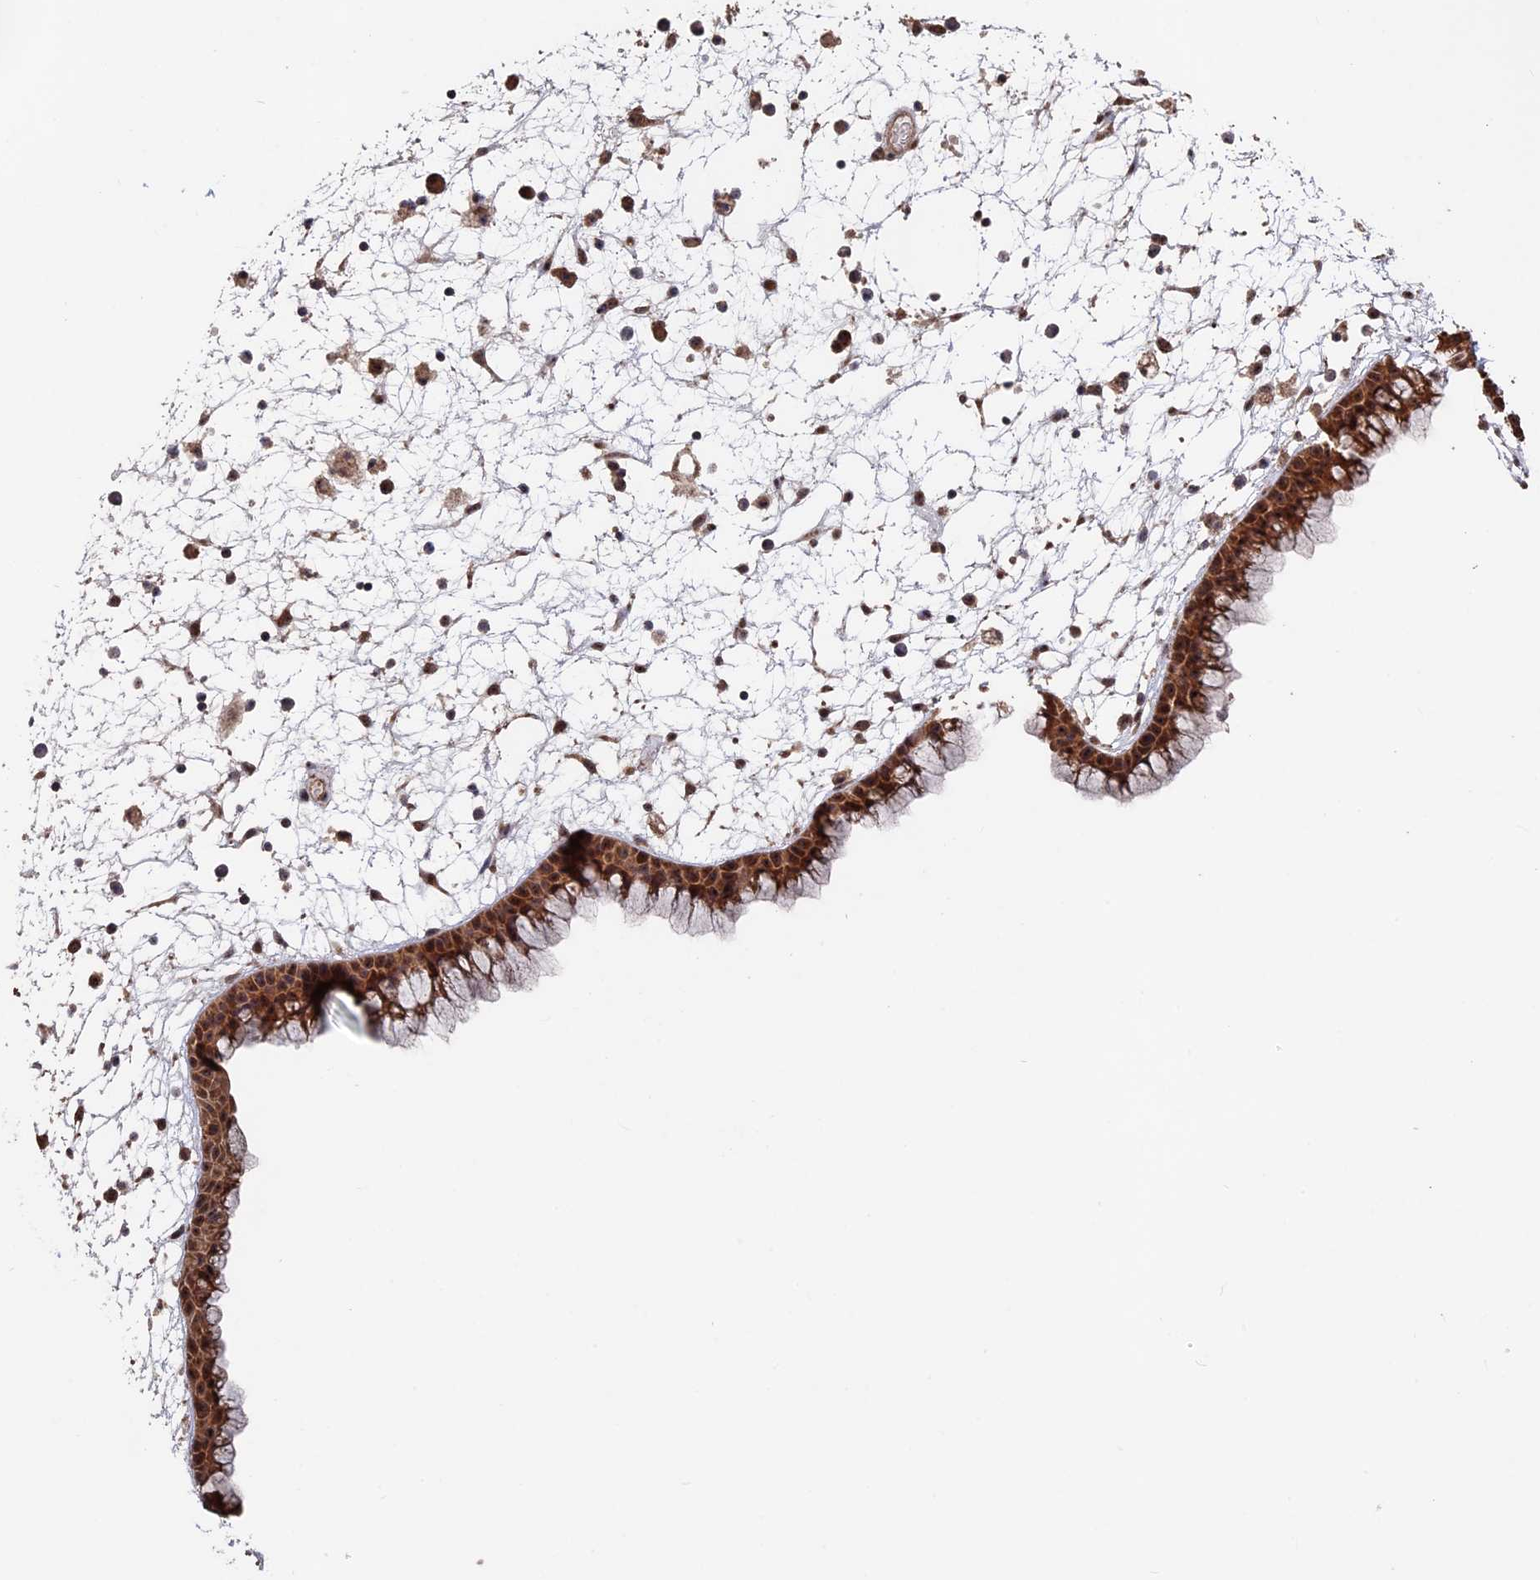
{"staining": {"intensity": "strong", "quantity": ">75%", "location": "cytoplasmic/membranous"}, "tissue": "nasopharynx", "cell_type": "Respiratory epithelial cells", "image_type": "normal", "snomed": [{"axis": "morphology", "description": "Normal tissue, NOS"}, {"axis": "morphology", "description": "Inflammation, NOS"}, {"axis": "morphology", "description": "Malignant melanoma, Metastatic site"}, {"axis": "topography", "description": "Nasopharynx"}], "caption": "Immunohistochemical staining of normal human nasopharynx shows strong cytoplasmic/membranous protein expression in about >75% of respiratory epithelial cells.", "gene": "KIAA1328", "patient": {"sex": "male", "age": 70}}